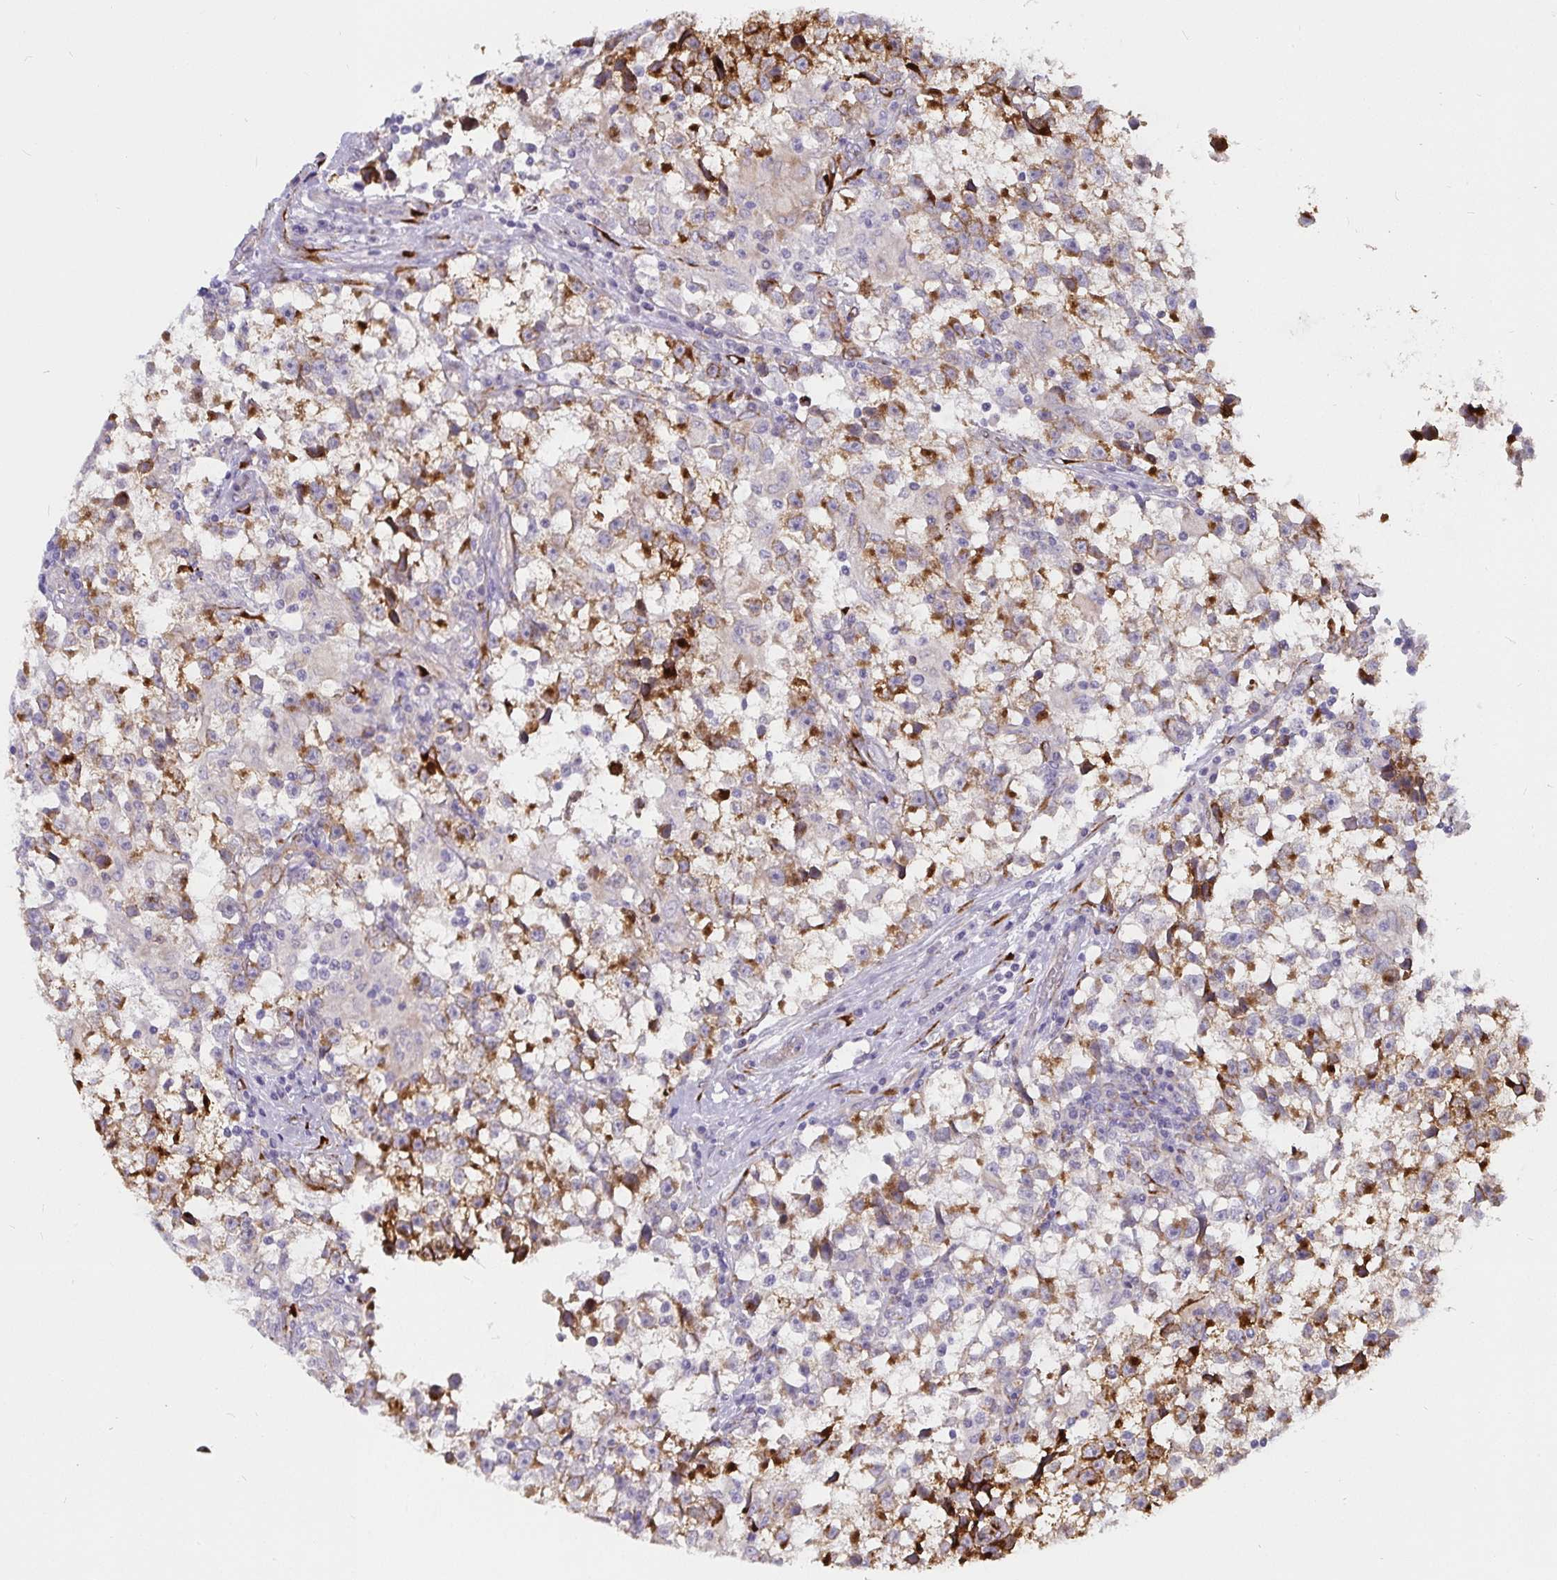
{"staining": {"intensity": "strong", "quantity": "25%-75%", "location": "cytoplasmic/membranous"}, "tissue": "testis cancer", "cell_type": "Tumor cells", "image_type": "cancer", "snomed": [{"axis": "morphology", "description": "Seminoma, NOS"}, {"axis": "topography", "description": "Testis"}], "caption": "A high amount of strong cytoplasmic/membranous expression is appreciated in about 25%-75% of tumor cells in testis seminoma tissue.", "gene": "P4HA2", "patient": {"sex": "male", "age": 31}}